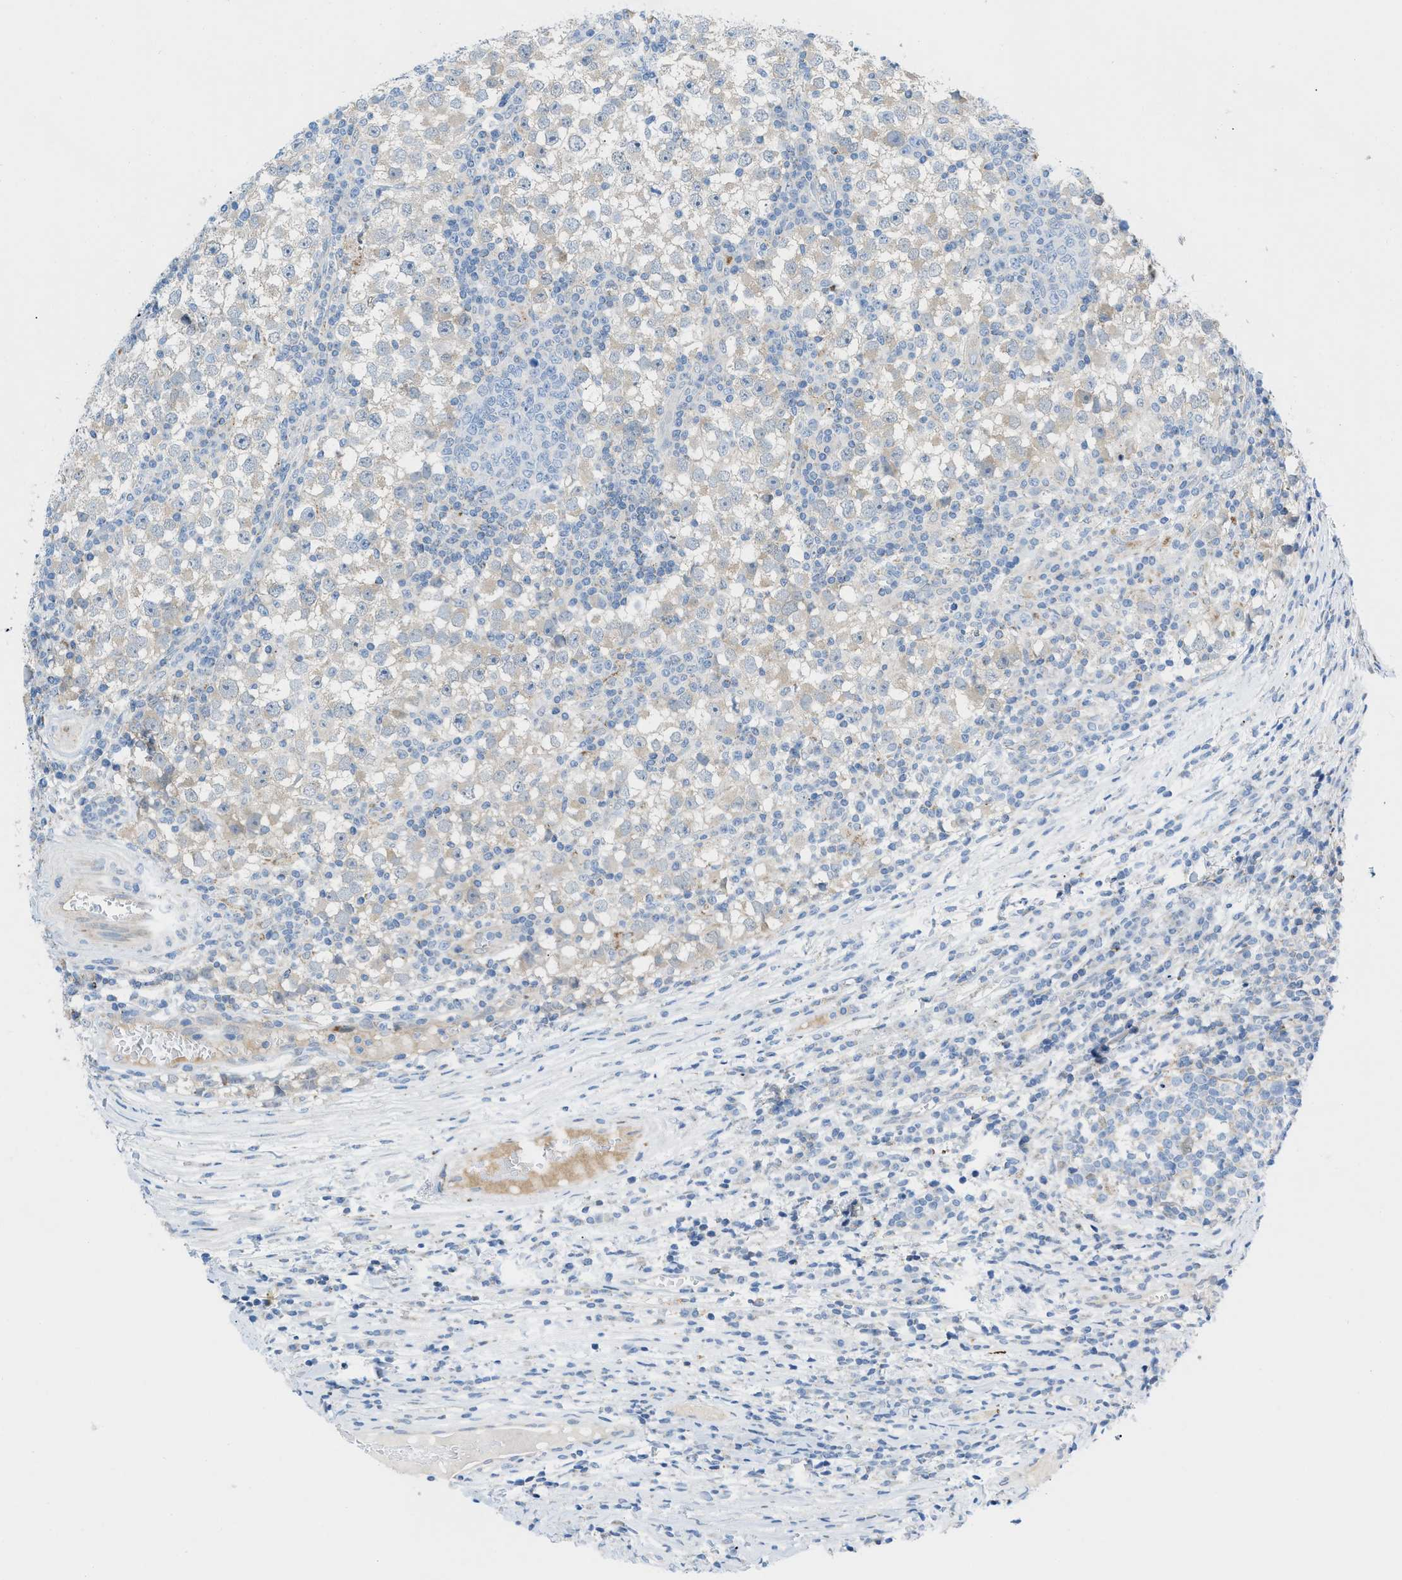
{"staining": {"intensity": "weak", "quantity": "<25%", "location": "cytoplasmic/membranous"}, "tissue": "testis cancer", "cell_type": "Tumor cells", "image_type": "cancer", "snomed": [{"axis": "morphology", "description": "Seminoma, NOS"}, {"axis": "topography", "description": "Testis"}], "caption": "Immunohistochemistry (IHC) histopathology image of neoplastic tissue: testis cancer stained with DAB demonstrates no significant protein positivity in tumor cells.", "gene": "RBBP9", "patient": {"sex": "male", "age": 65}}